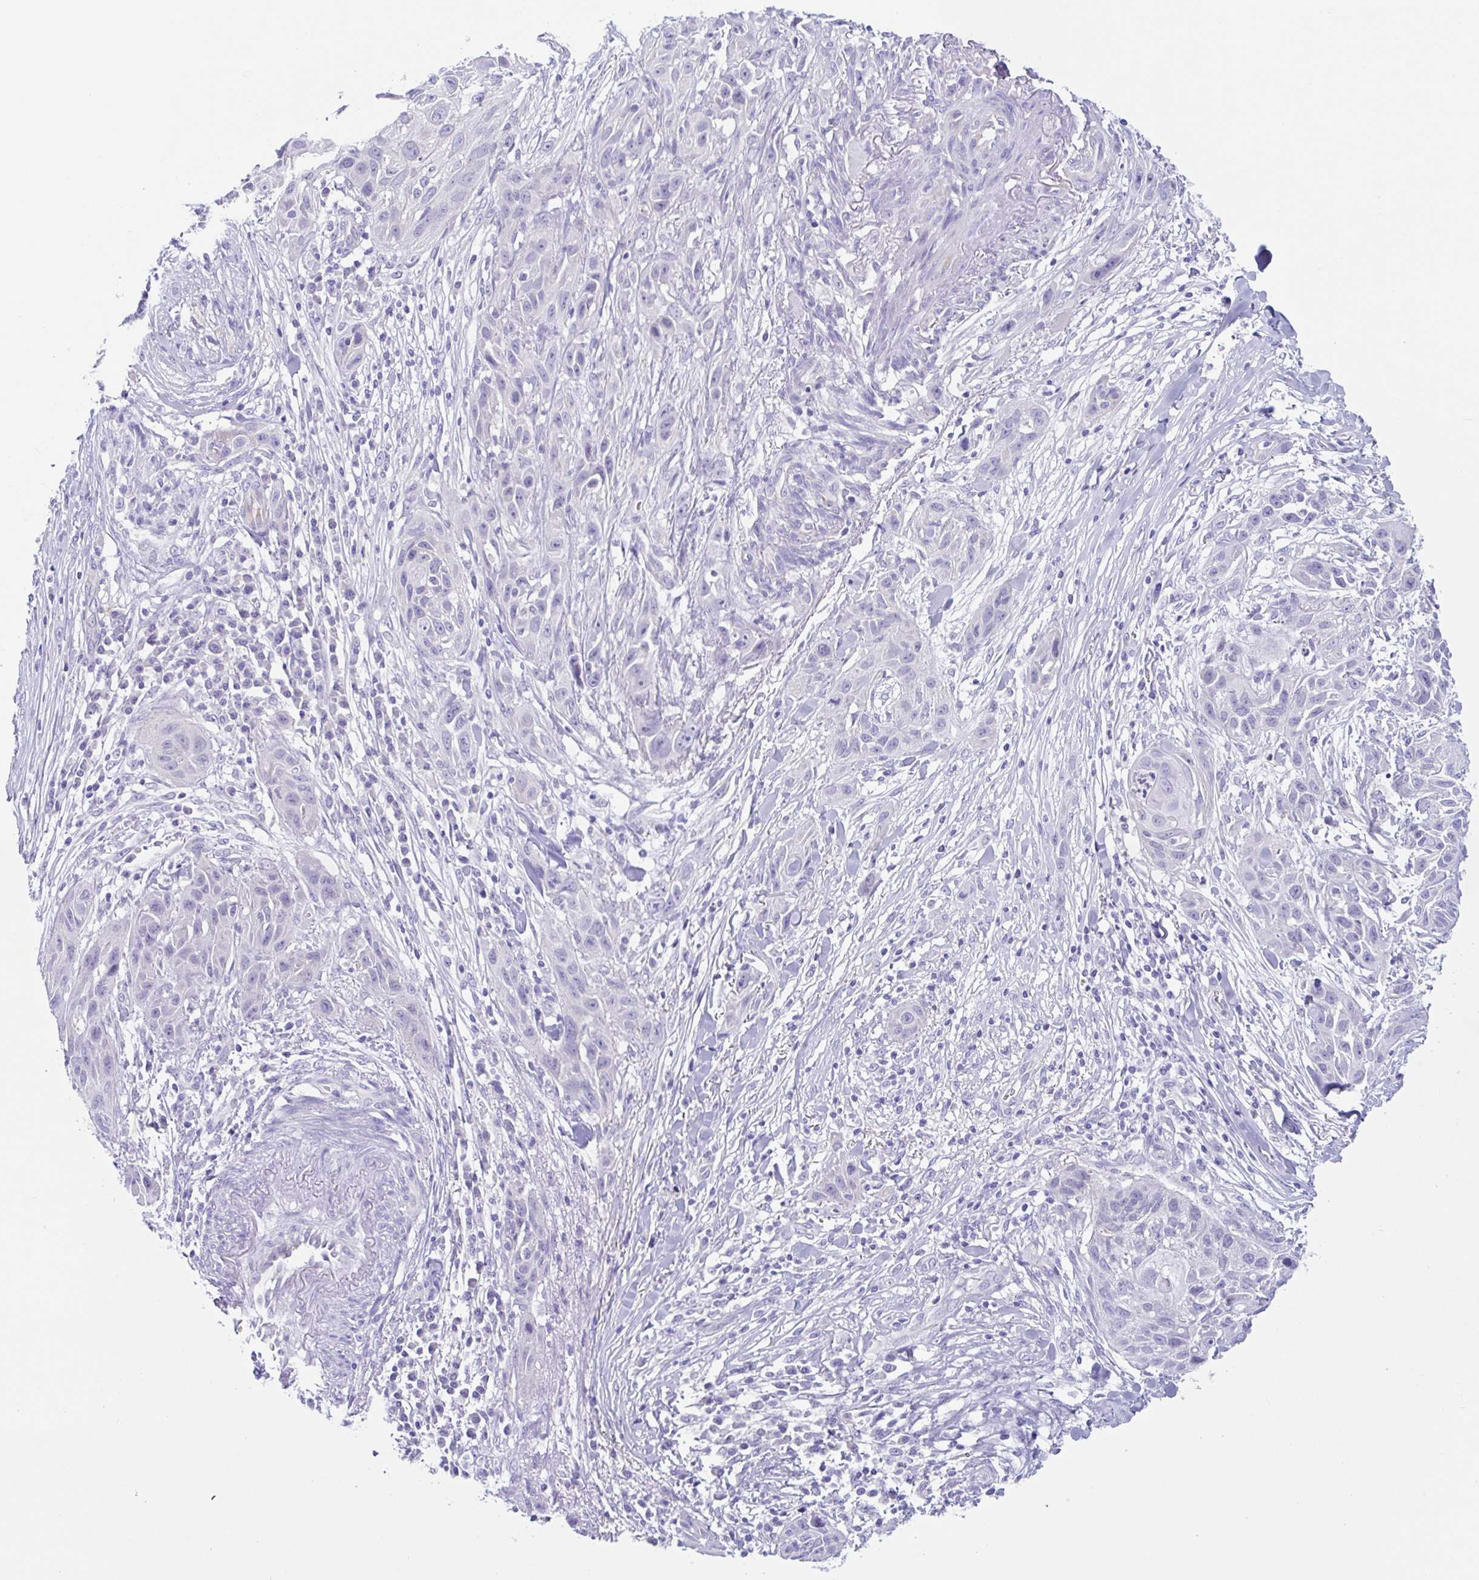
{"staining": {"intensity": "negative", "quantity": "none", "location": "none"}, "tissue": "skin cancer", "cell_type": "Tumor cells", "image_type": "cancer", "snomed": [{"axis": "morphology", "description": "Squamous cell carcinoma, NOS"}, {"axis": "topography", "description": "Skin"}, {"axis": "topography", "description": "Vulva"}], "caption": "IHC image of human squamous cell carcinoma (skin) stained for a protein (brown), which exhibits no expression in tumor cells.", "gene": "OR6N2", "patient": {"sex": "female", "age": 83}}